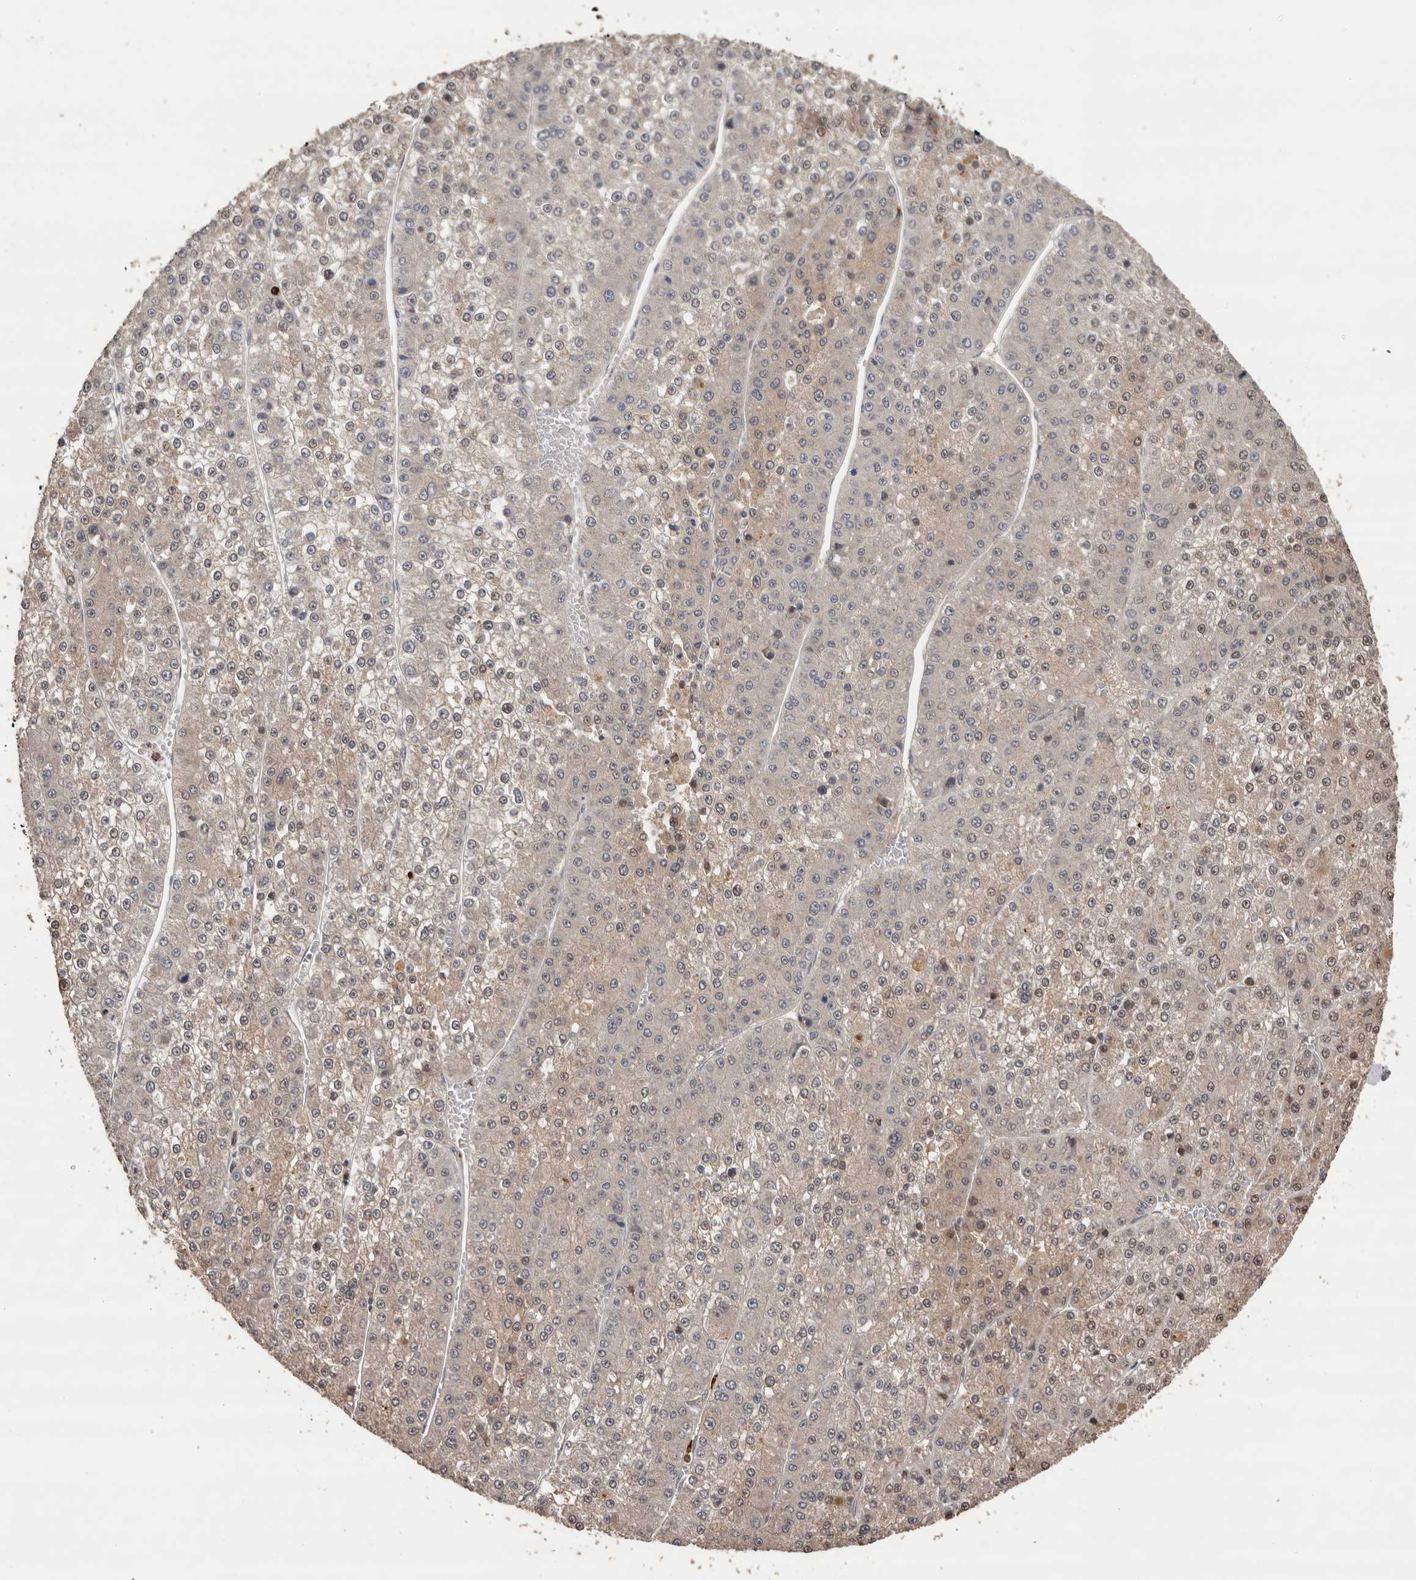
{"staining": {"intensity": "weak", "quantity": "<25%", "location": "cytoplasmic/membranous,nuclear"}, "tissue": "liver cancer", "cell_type": "Tumor cells", "image_type": "cancer", "snomed": [{"axis": "morphology", "description": "Carcinoma, Hepatocellular, NOS"}, {"axis": "topography", "description": "Liver"}], "caption": "Tumor cells show no significant staining in hepatocellular carcinoma (liver).", "gene": "KIF2B", "patient": {"sex": "female", "age": 73}}